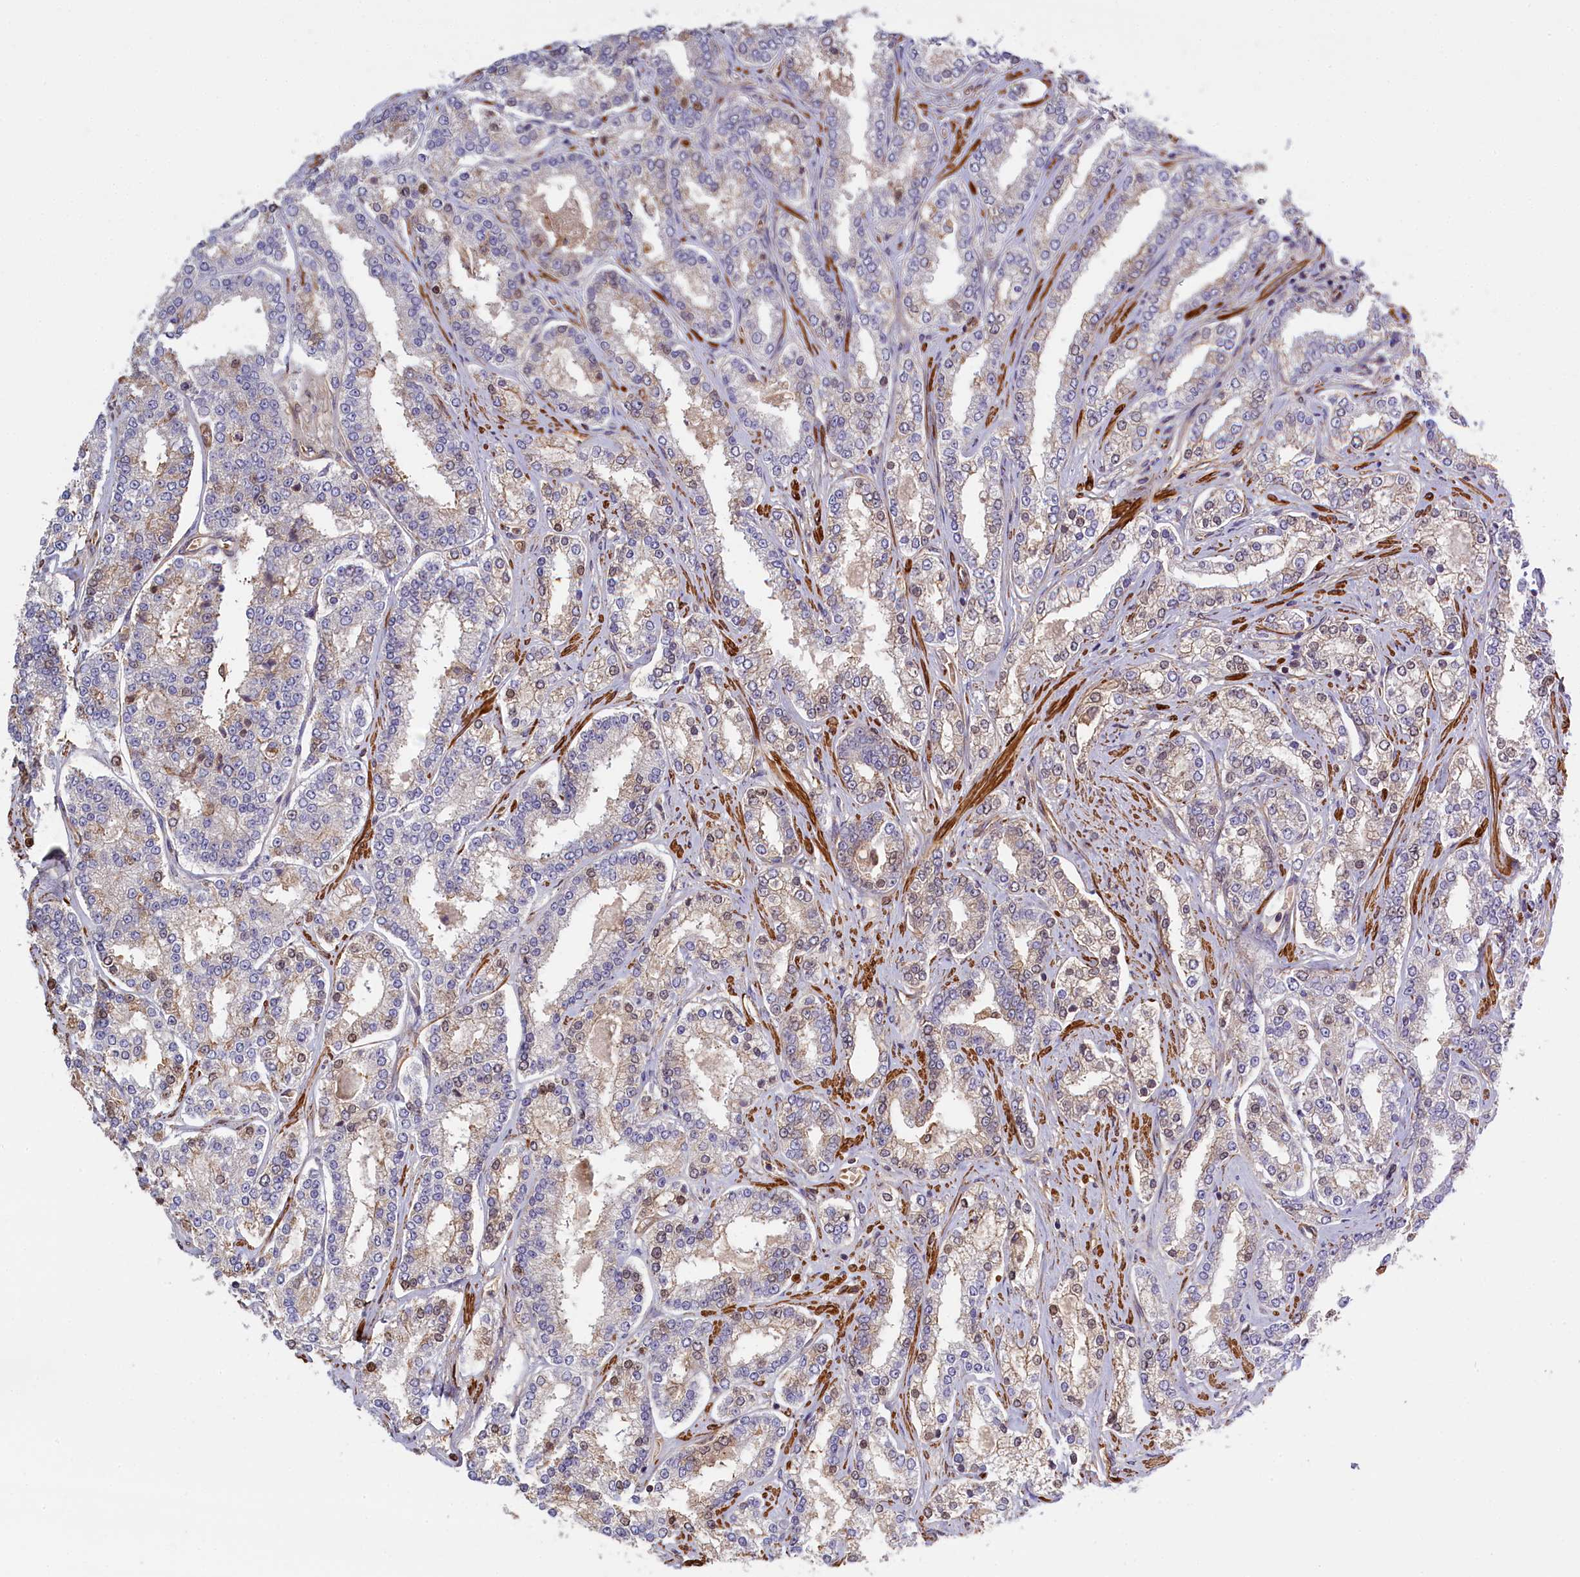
{"staining": {"intensity": "negative", "quantity": "none", "location": "none"}, "tissue": "prostate cancer", "cell_type": "Tumor cells", "image_type": "cancer", "snomed": [{"axis": "morphology", "description": "Normal tissue, NOS"}, {"axis": "morphology", "description": "Adenocarcinoma, High grade"}, {"axis": "topography", "description": "Prostate"}], "caption": "A photomicrograph of adenocarcinoma (high-grade) (prostate) stained for a protein reveals no brown staining in tumor cells.", "gene": "FUZ", "patient": {"sex": "male", "age": 83}}